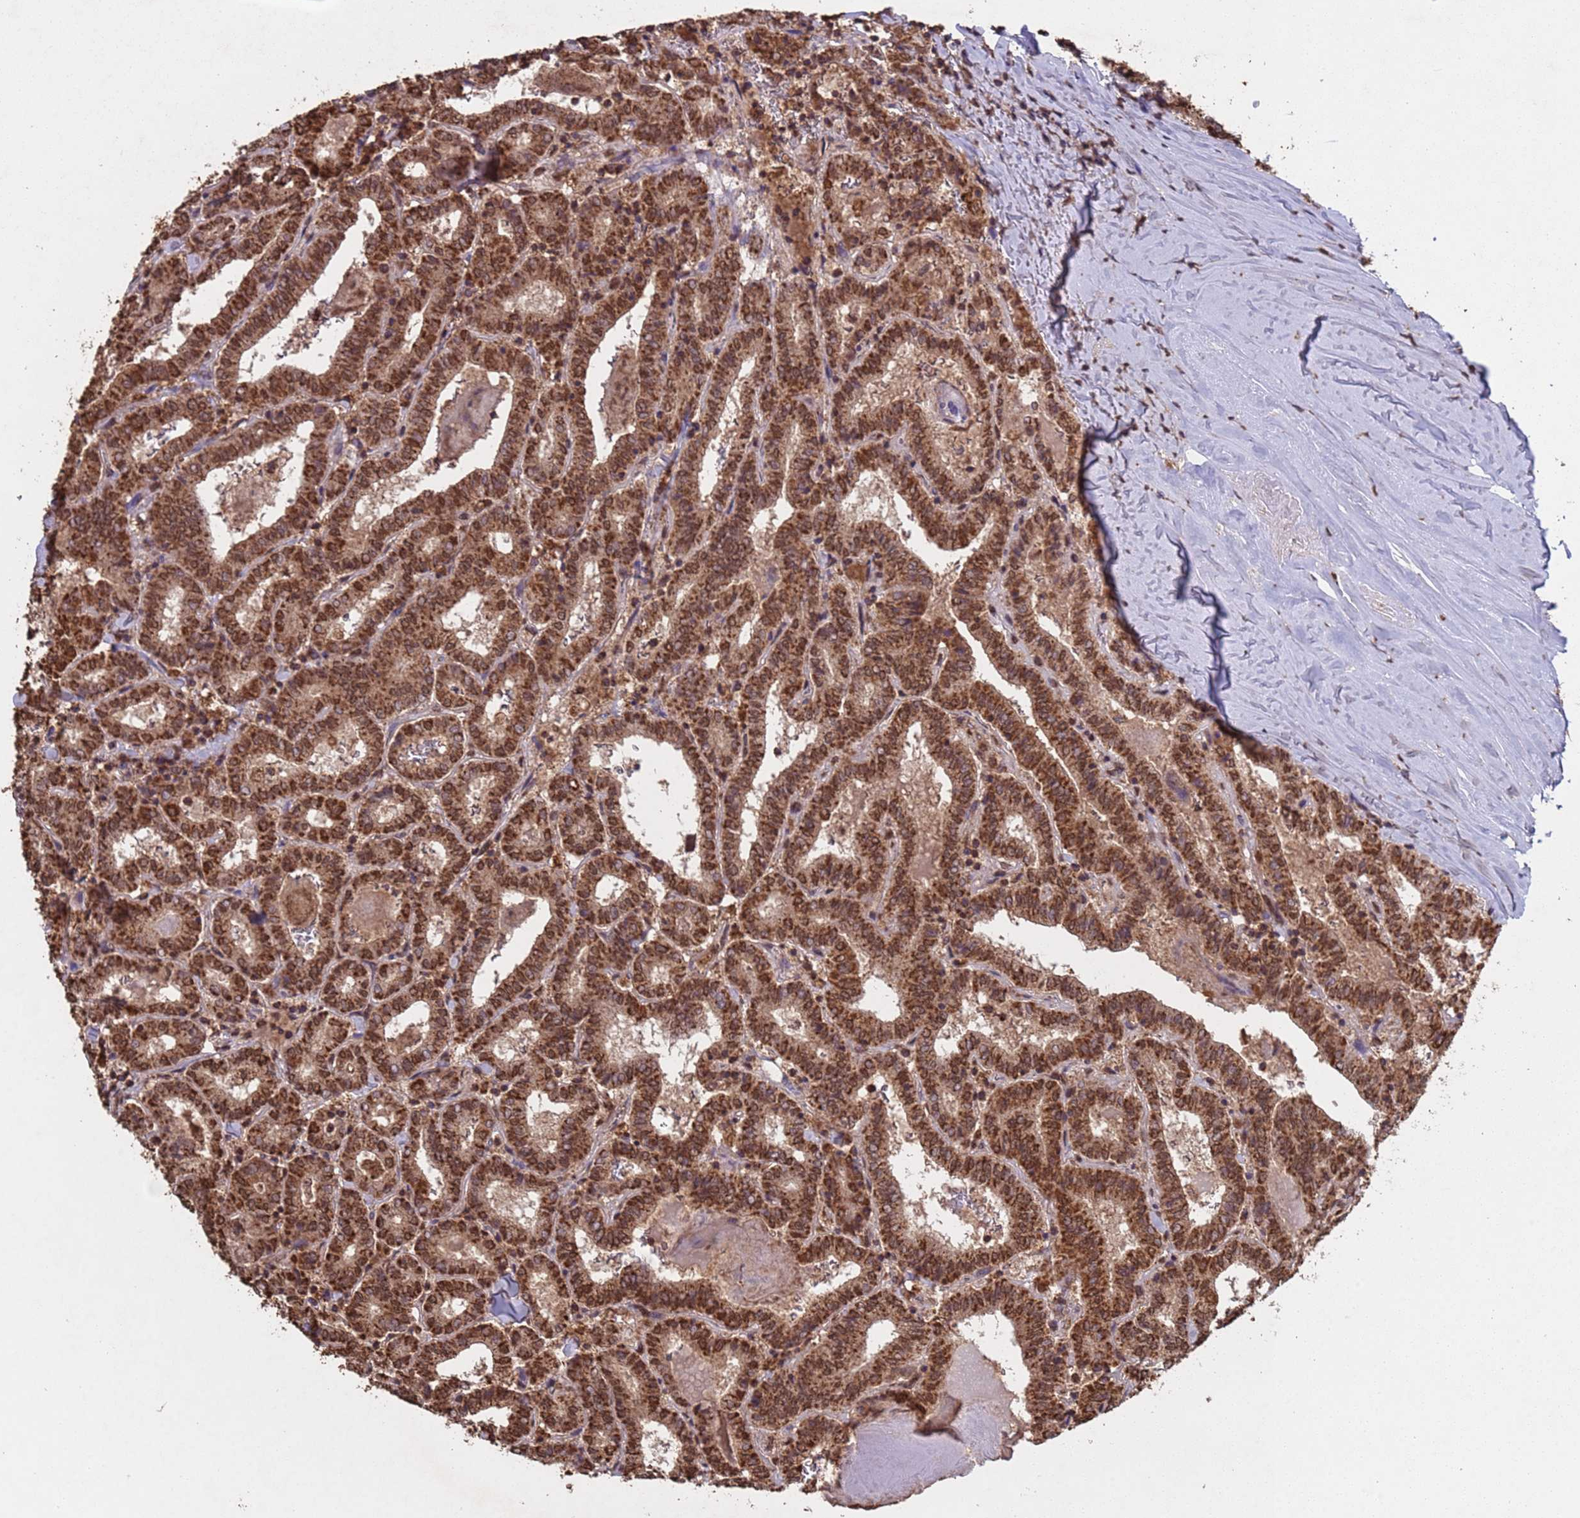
{"staining": {"intensity": "moderate", "quantity": ">75%", "location": "cytoplasmic/membranous,nuclear"}, "tissue": "thyroid cancer", "cell_type": "Tumor cells", "image_type": "cancer", "snomed": [{"axis": "morphology", "description": "Papillary adenocarcinoma, NOS"}, {"axis": "topography", "description": "Thyroid gland"}], "caption": "Immunohistochemistry (IHC) (DAB (3,3'-diaminobenzidine)) staining of thyroid cancer demonstrates moderate cytoplasmic/membranous and nuclear protein positivity in approximately >75% of tumor cells.", "gene": "HDAC10", "patient": {"sex": "female", "age": 72}}